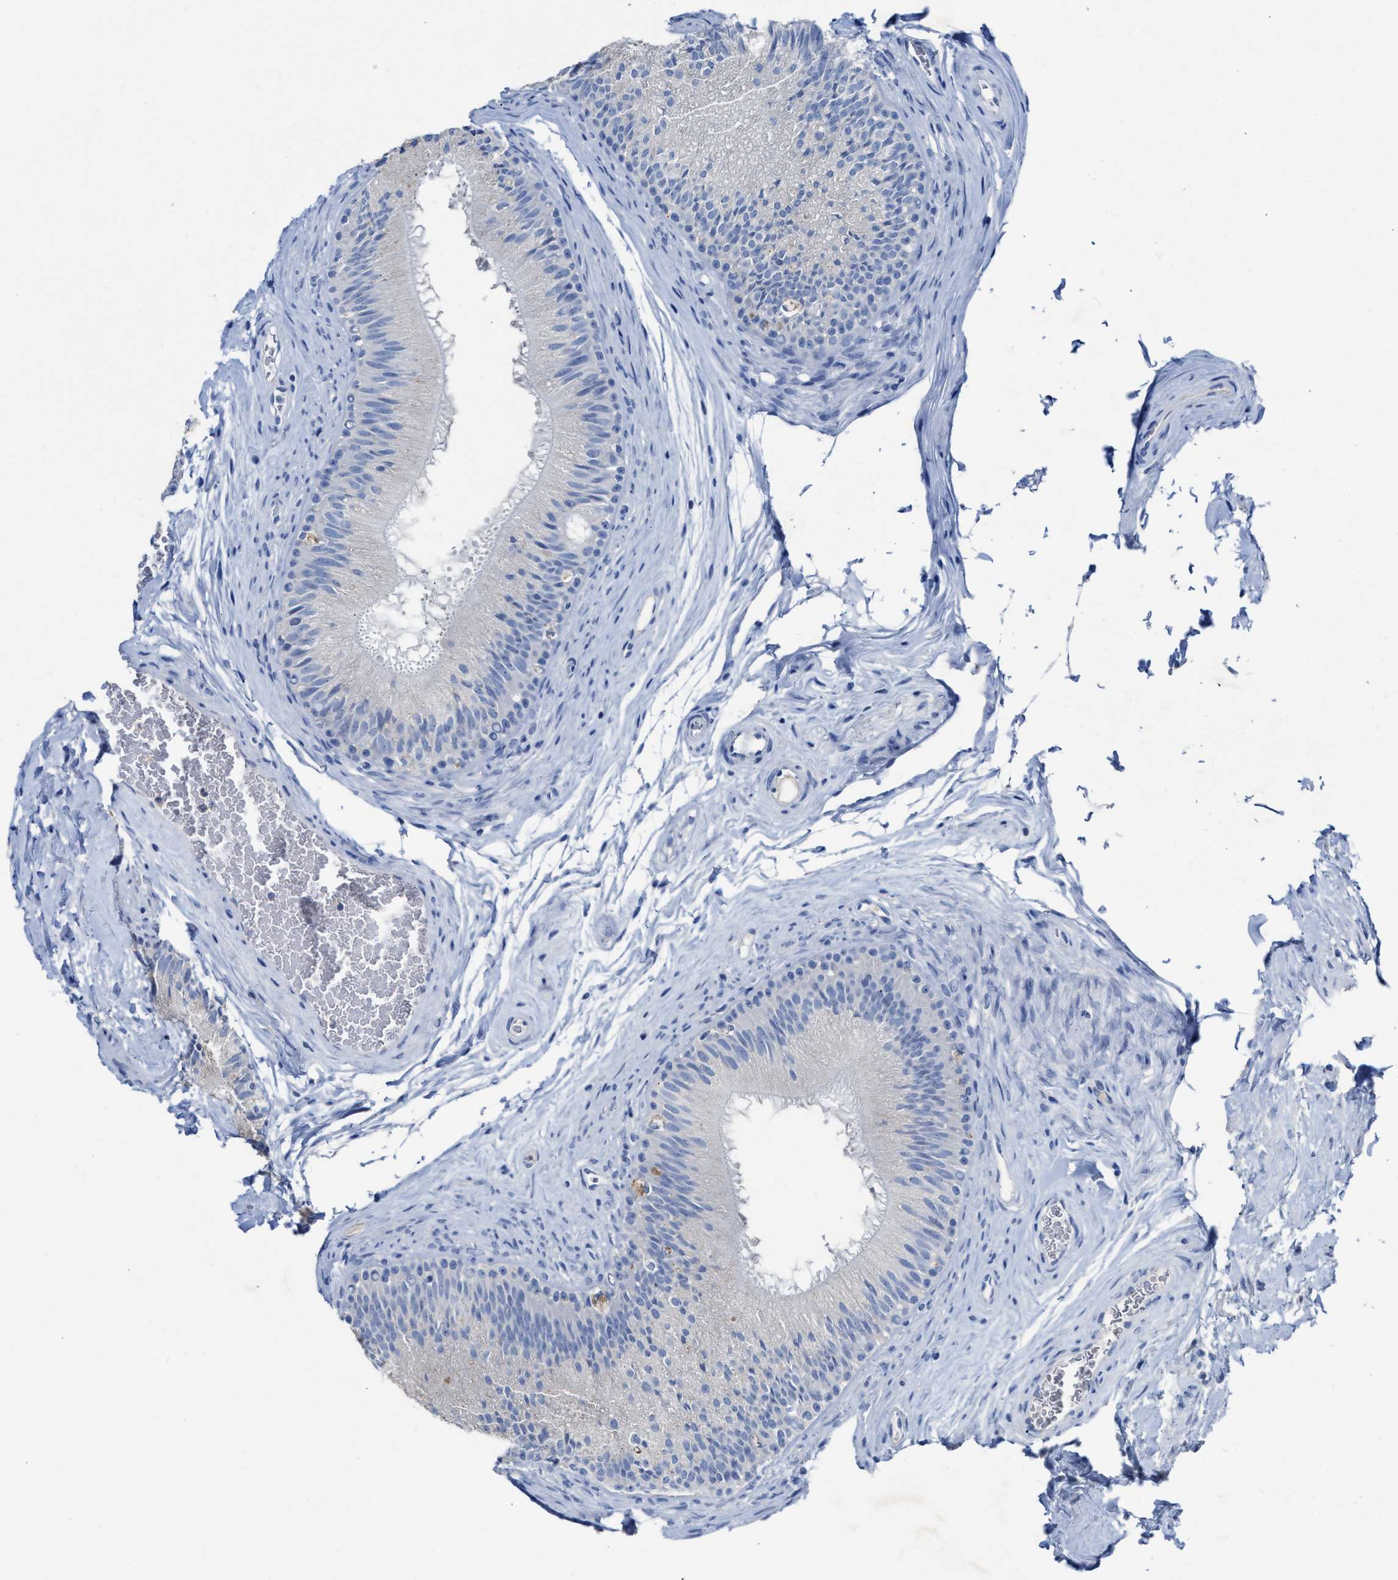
{"staining": {"intensity": "negative", "quantity": "none", "location": "none"}, "tissue": "epididymis", "cell_type": "Glandular cells", "image_type": "normal", "snomed": [{"axis": "morphology", "description": "Normal tissue, NOS"}, {"axis": "topography", "description": "Testis"}, {"axis": "topography", "description": "Epididymis"}], "caption": "Protein analysis of normal epididymis displays no significant expression in glandular cells.", "gene": "CEACAM5", "patient": {"sex": "male", "age": 36}}